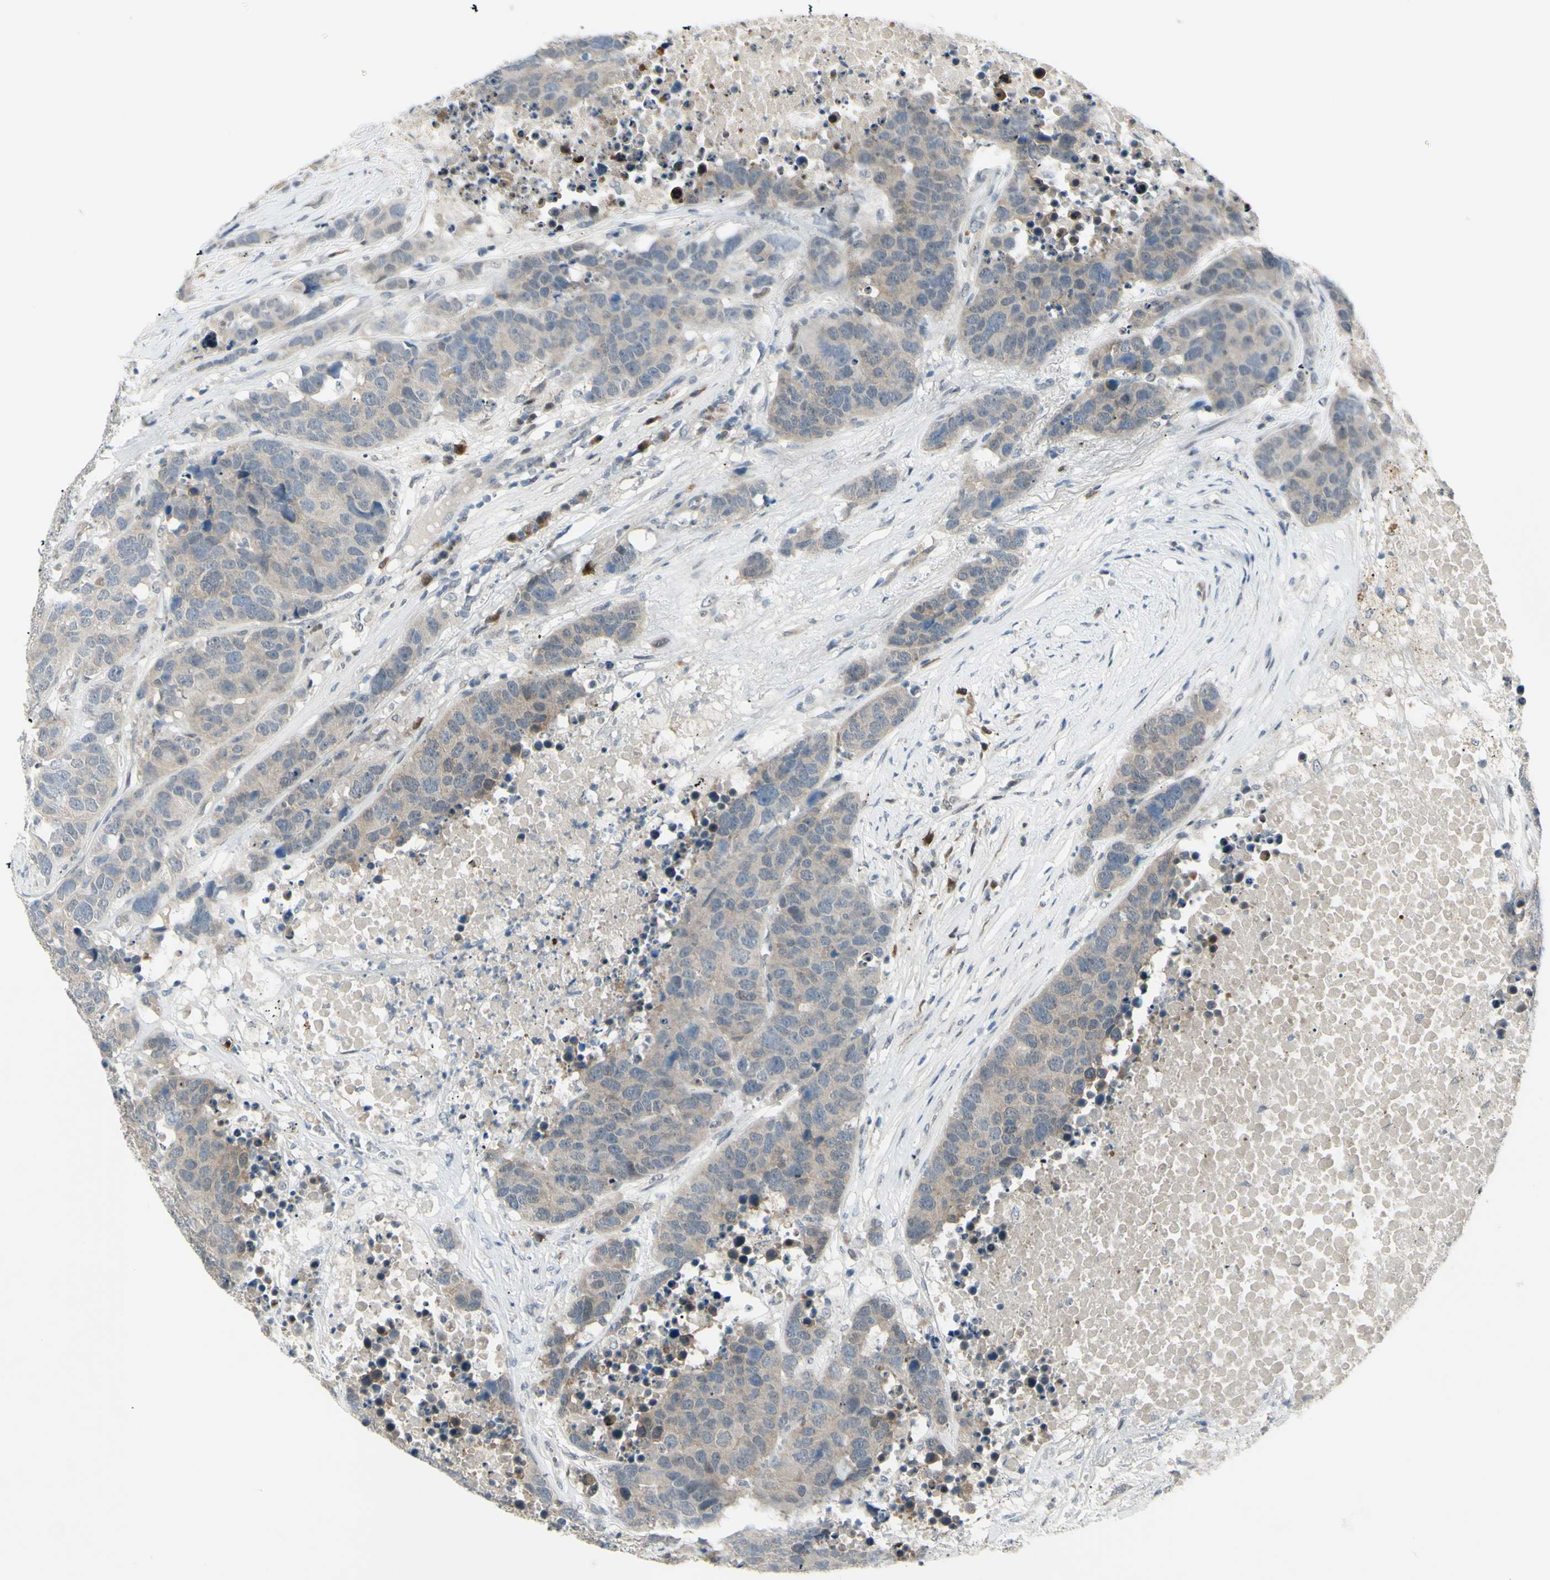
{"staining": {"intensity": "weak", "quantity": "<25%", "location": "cytoplasmic/membranous"}, "tissue": "carcinoid", "cell_type": "Tumor cells", "image_type": "cancer", "snomed": [{"axis": "morphology", "description": "Carcinoid, malignant, NOS"}, {"axis": "topography", "description": "Lung"}], "caption": "An image of human carcinoid is negative for staining in tumor cells.", "gene": "ETNK1", "patient": {"sex": "male", "age": 60}}